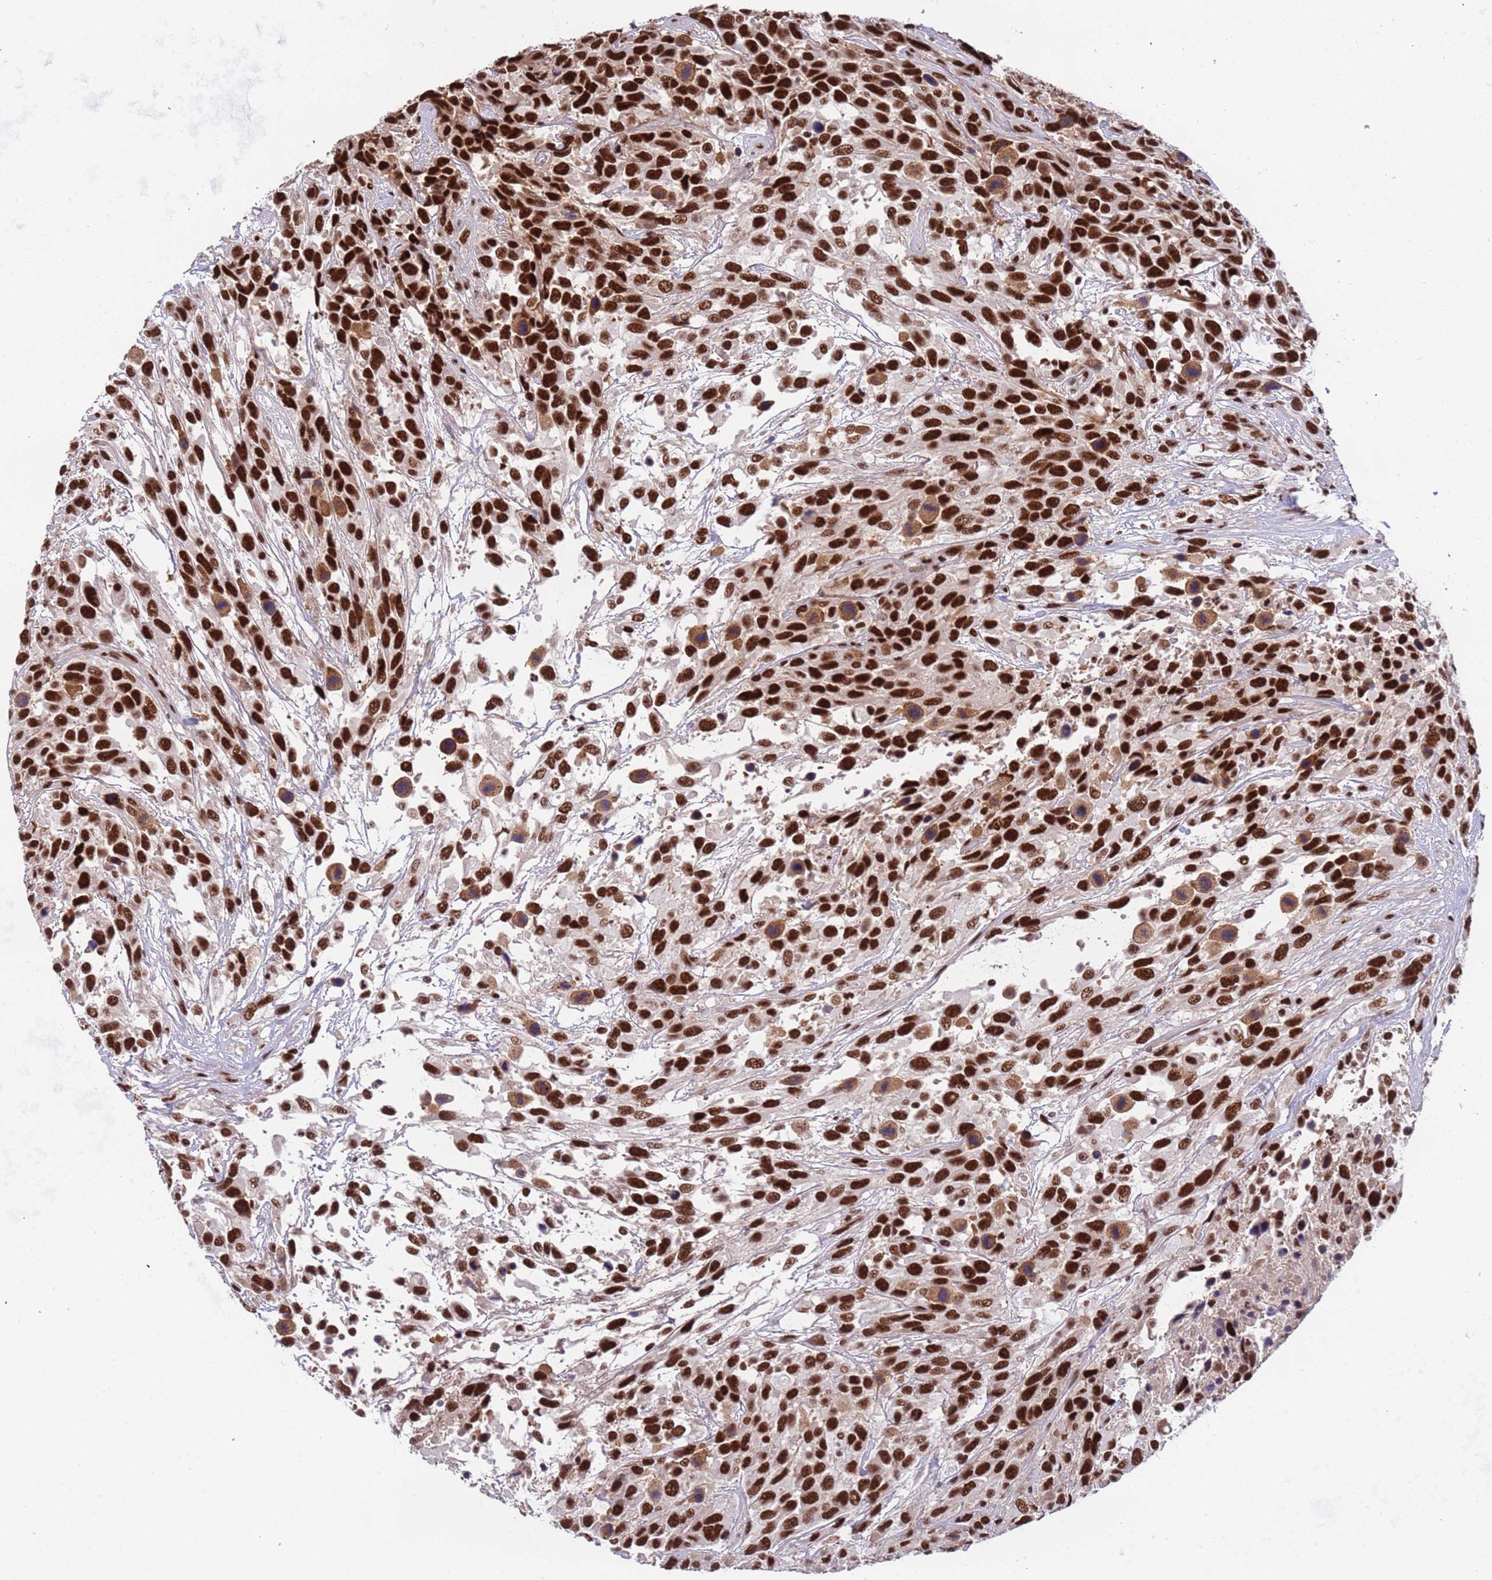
{"staining": {"intensity": "strong", "quantity": ">75%", "location": "nuclear"}, "tissue": "urothelial cancer", "cell_type": "Tumor cells", "image_type": "cancer", "snomed": [{"axis": "morphology", "description": "Urothelial carcinoma, High grade"}, {"axis": "topography", "description": "Urinary bladder"}], "caption": "Human urothelial carcinoma (high-grade) stained with a brown dye shows strong nuclear positive expression in about >75% of tumor cells.", "gene": "SRRT", "patient": {"sex": "female", "age": 70}}